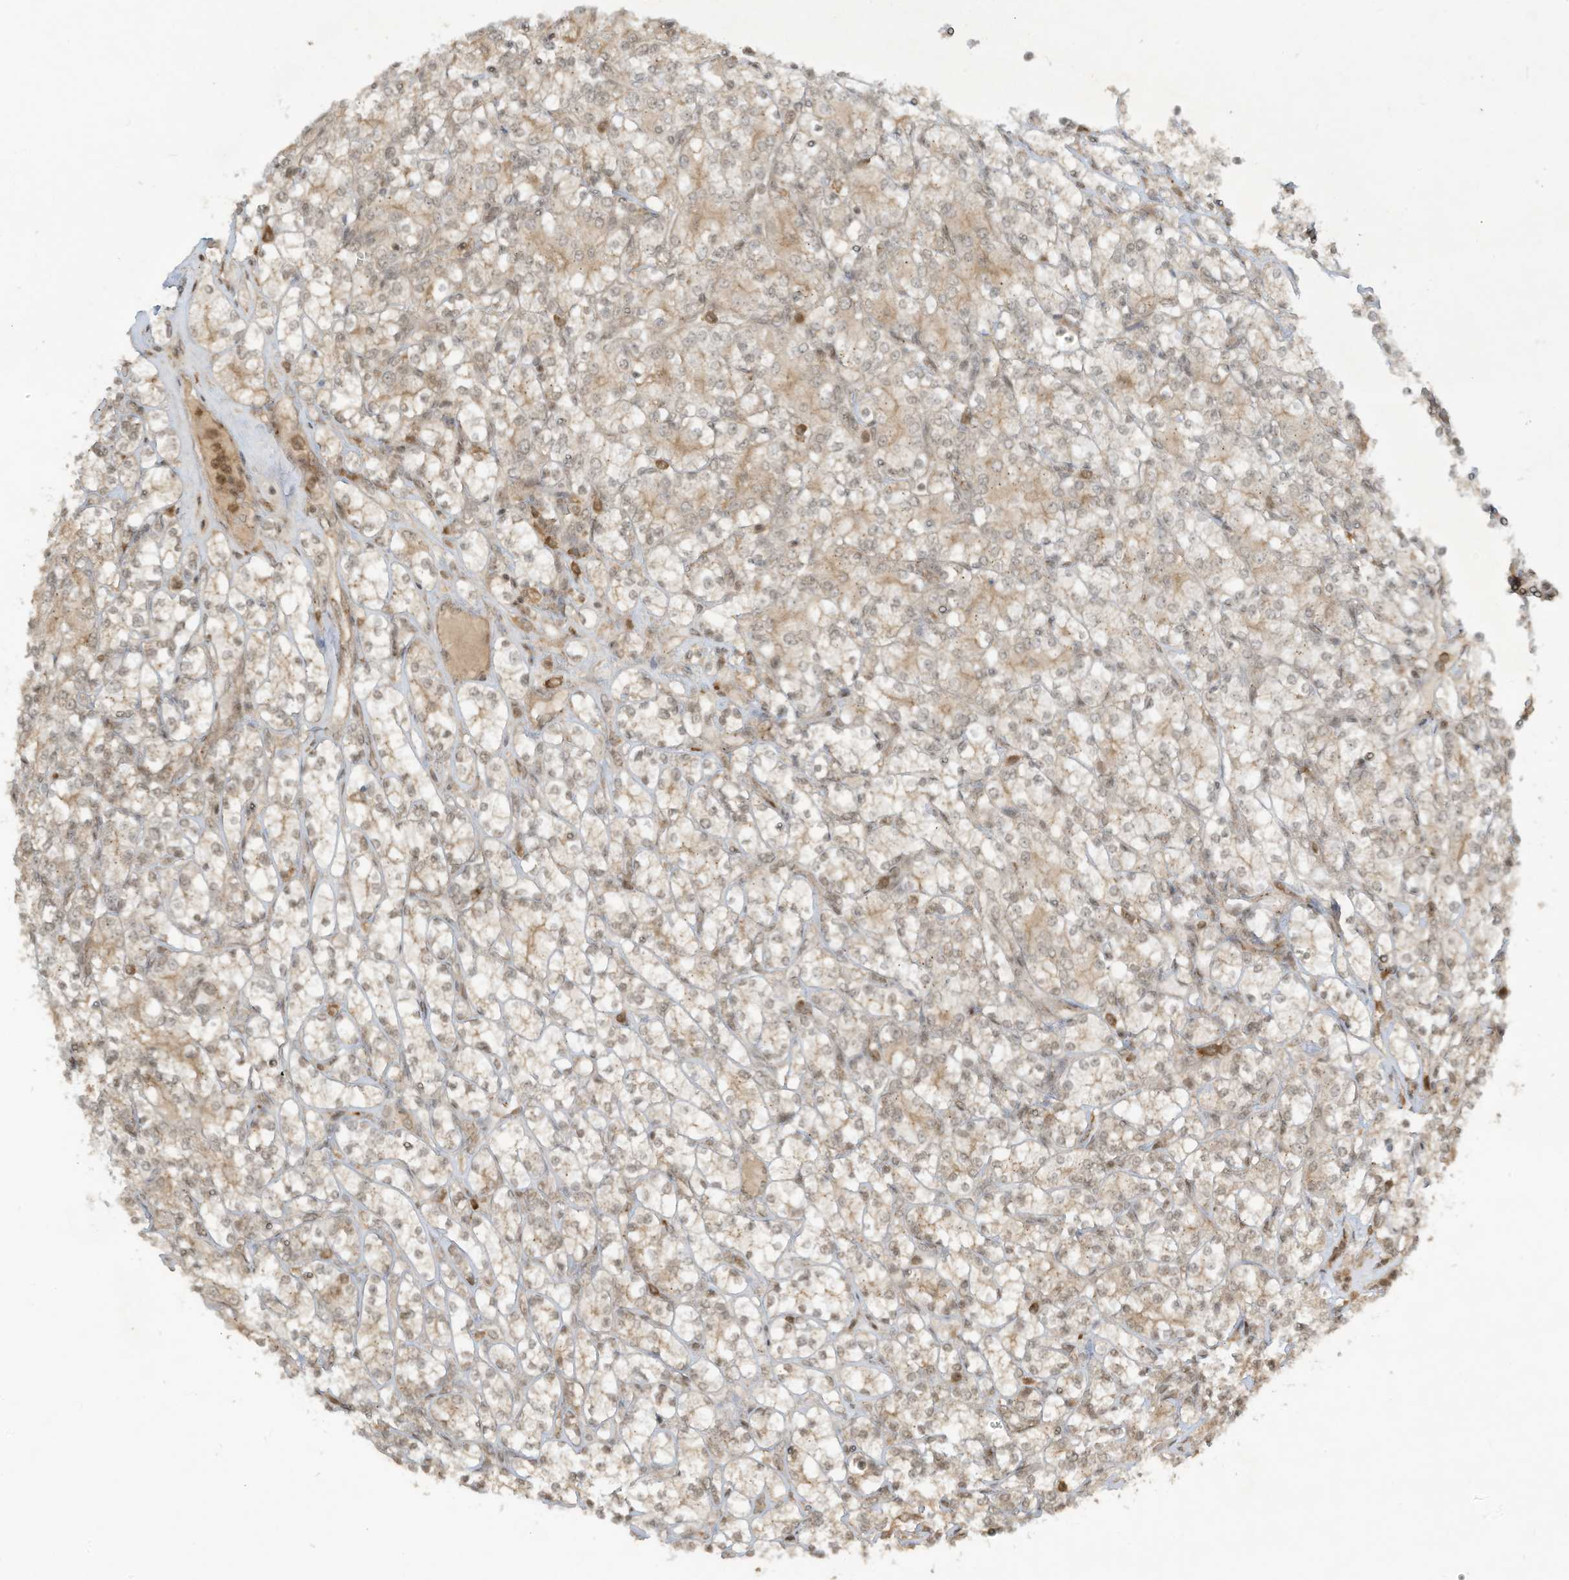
{"staining": {"intensity": "weak", "quantity": "<25%", "location": "nuclear"}, "tissue": "renal cancer", "cell_type": "Tumor cells", "image_type": "cancer", "snomed": [{"axis": "morphology", "description": "Adenocarcinoma, NOS"}, {"axis": "topography", "description": "Kidney"}], "caption": "Image shows no significant protein staining in tumor cells of renal cancer (adenocarcinoma).", "gene": "CERT1", "patient": {"sex": "male", "age": 77}}